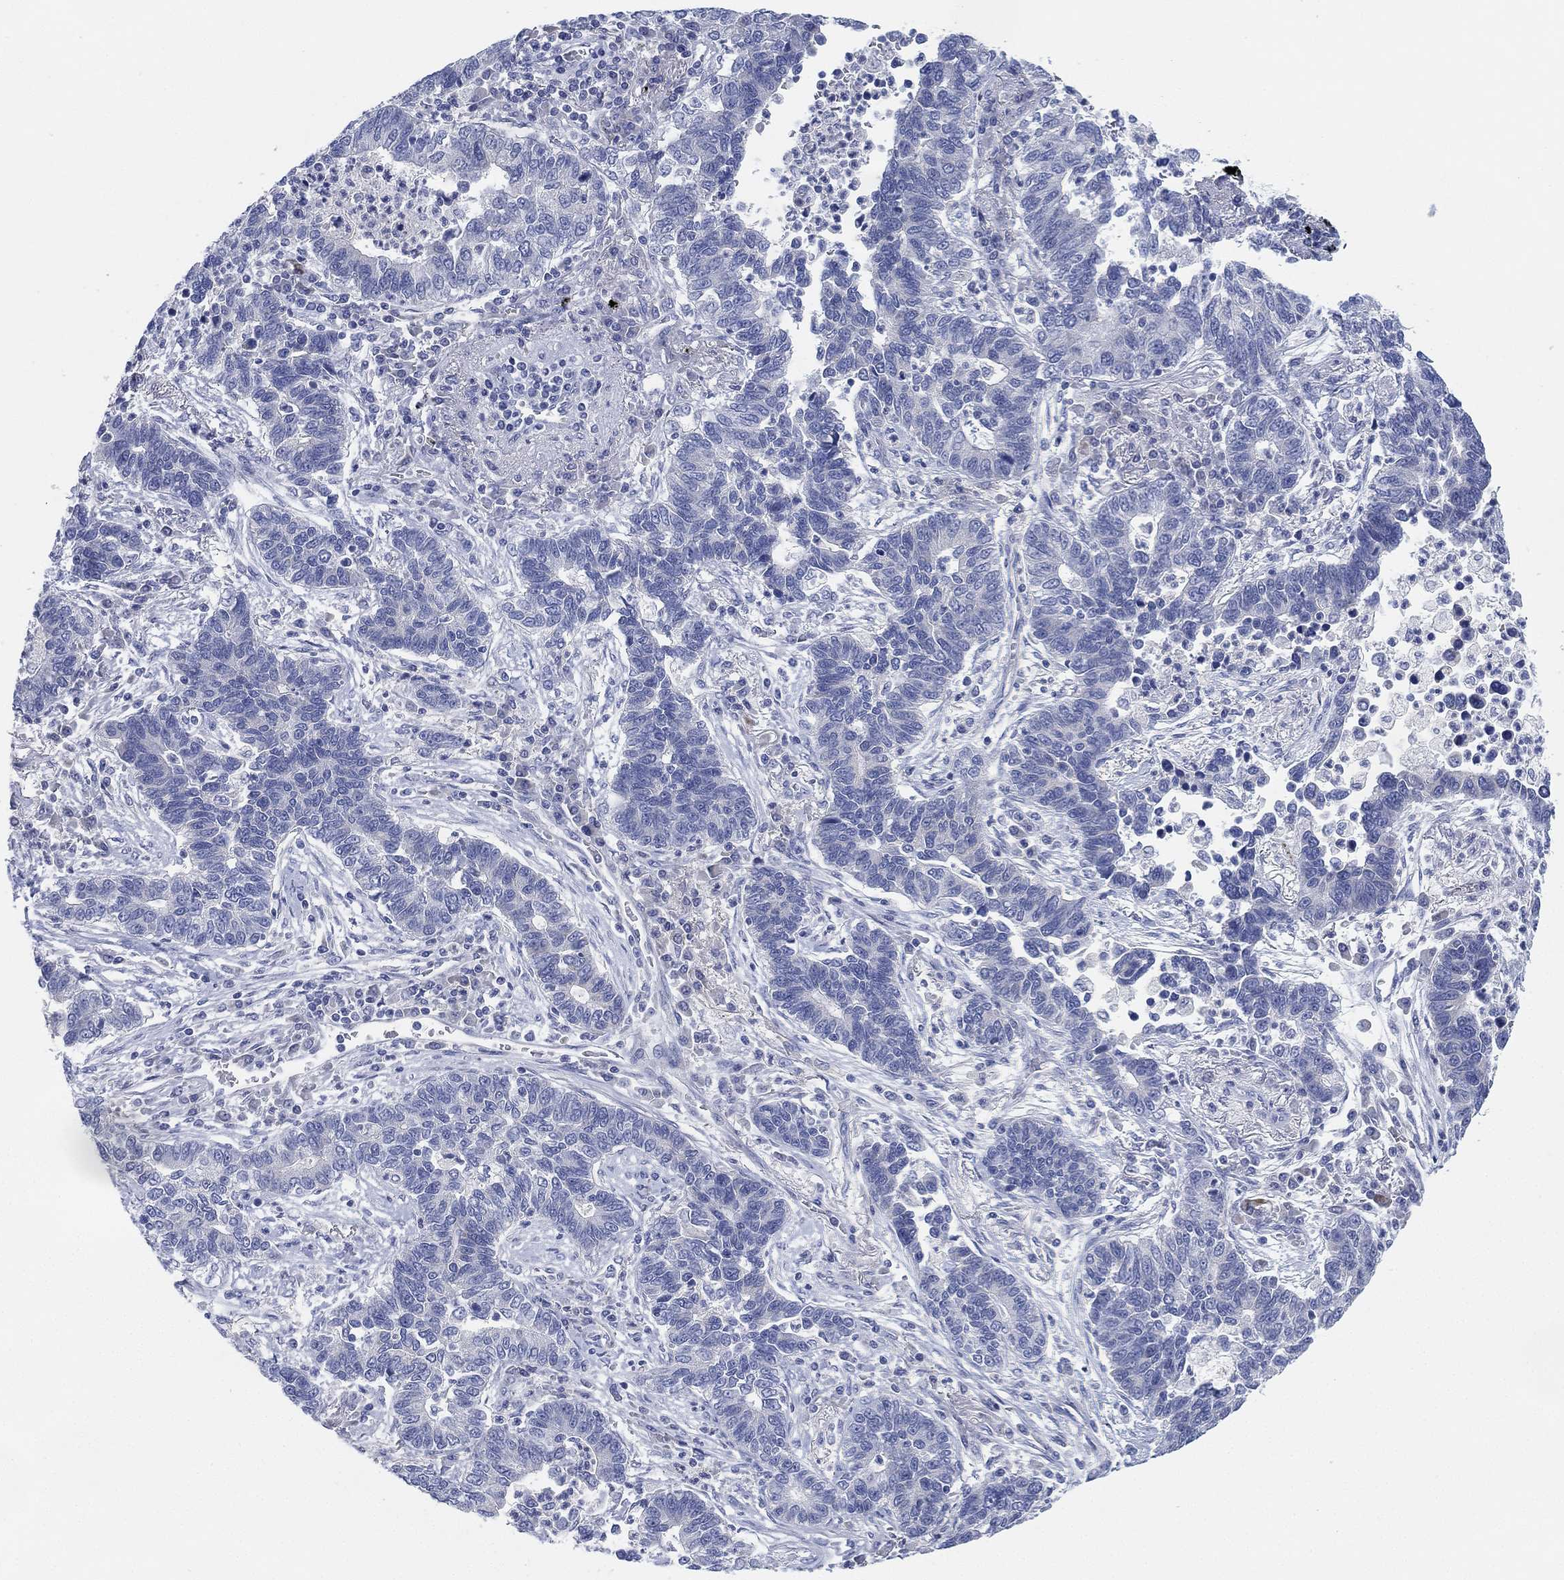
{"staining": {"intensity": "negative", "quantity": "none", "location": "none"}, "tissue": "lung cancer", "cell_type": "Tumor cells", "image_type": "cancer", "snomed": [{"axis": "morphology", "description": "Adenocarcinoma, NOS"}, {"axis": "topography", "description": "Lung"}], "caption": "A high-resolution micrograph shows immunohistochemistry staining of lung adenocarcinoma, which displays no significant positivity in tumor cells.", "gene": "ADAD2", "patient": {"sex": "female", "age": 57}}